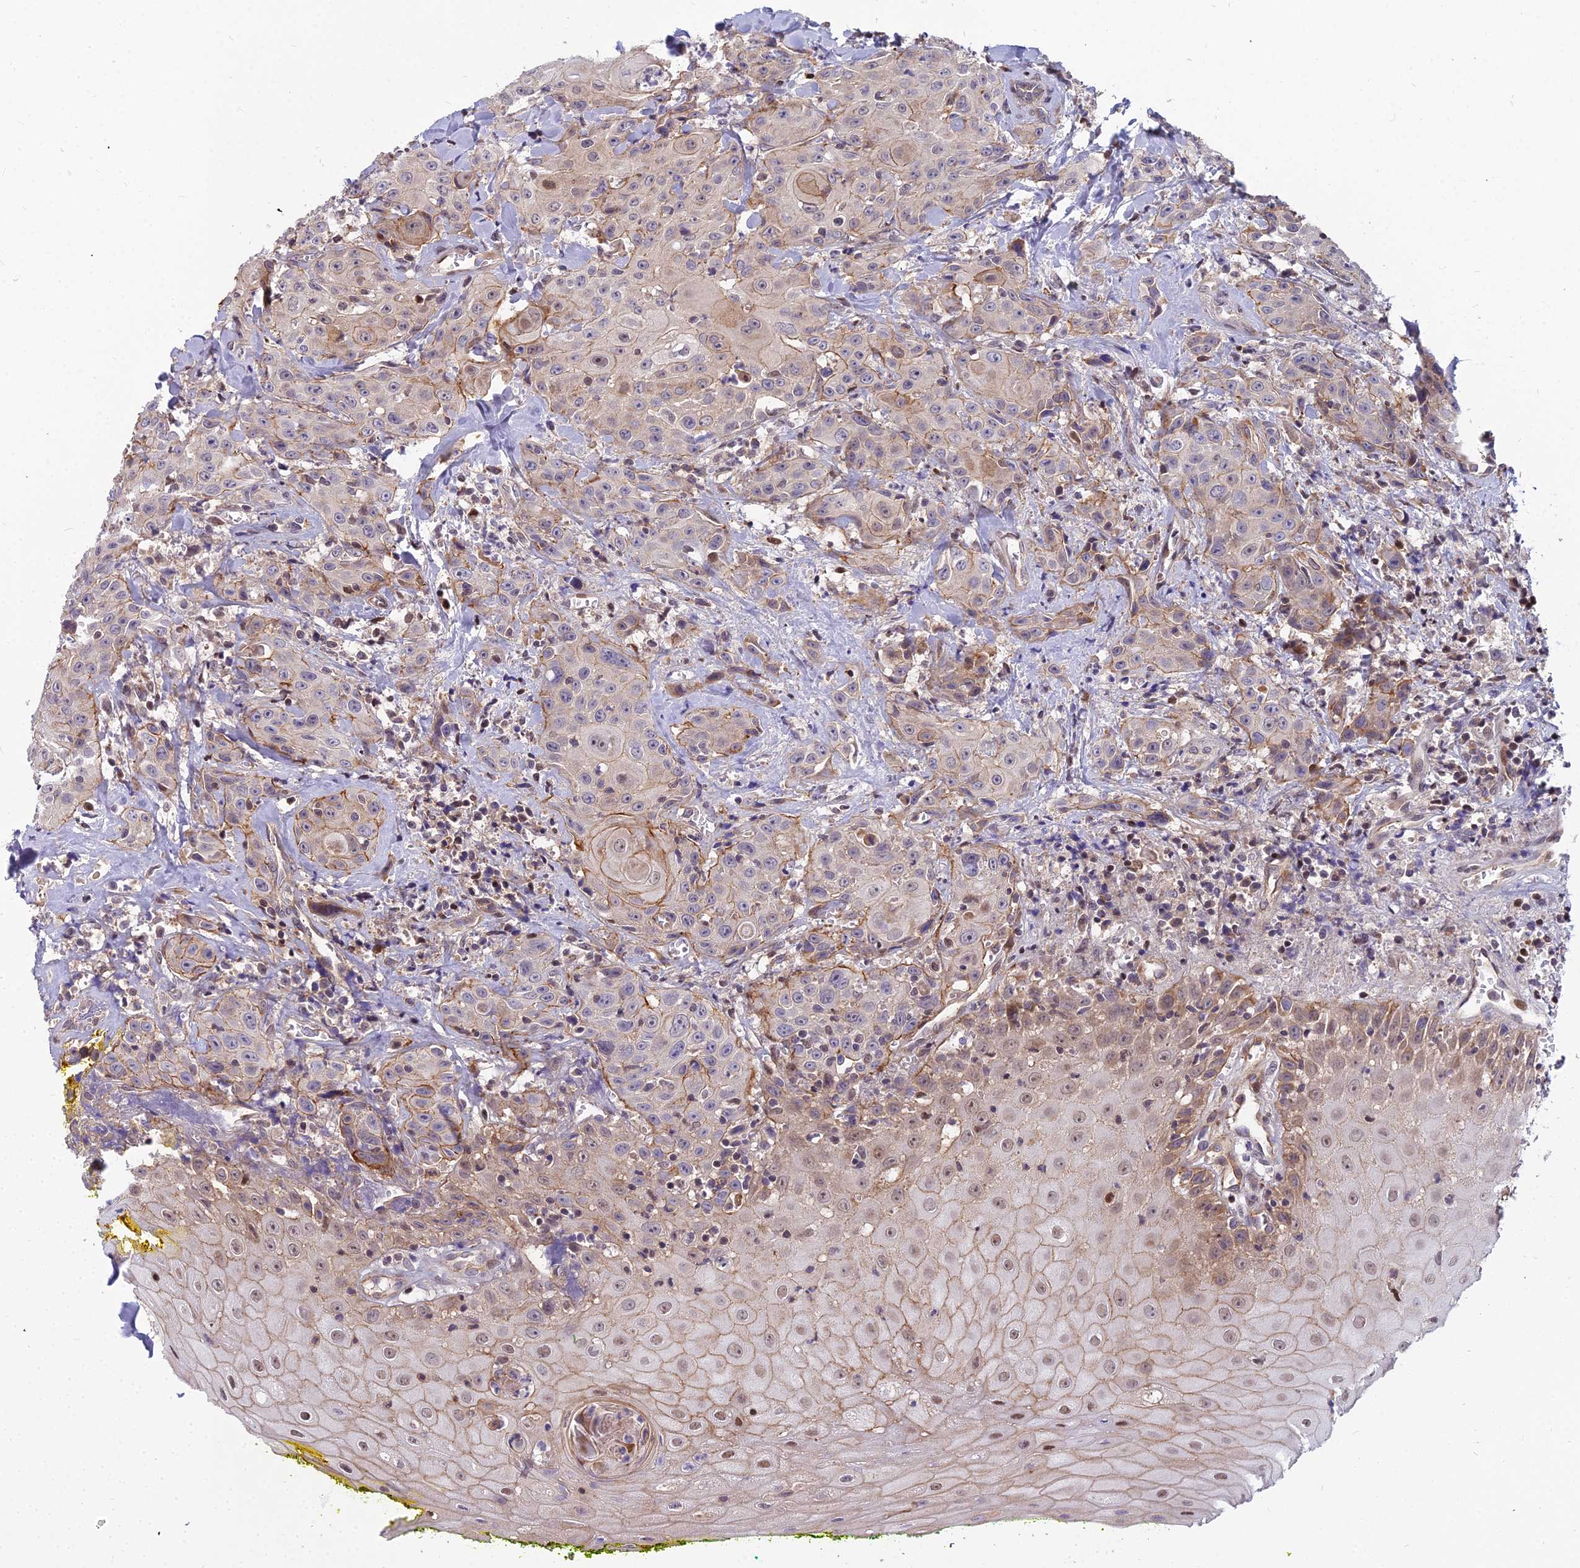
{"staining": {"intensity": "weak", "quantity": "25%-75%", "location": "cytoplasmic/membranous,nuclear"}, "tissue": "head and neck cancer", "cell_type": "Tumor cells", "image_type": "cancer", "snomed": [{"axis": "morphology", "description": "Squamous cell carcinoma, NOS"}, {"axis": "topography", "description": "Oral tissue"}, {"axis": "topography", "description": "Head-Neck"}], "caption": "The micrograph displays staining of head and neck cancer, revealing weak cytoplasmic/membranous and nuclear protein positivity (brown color) within tumor cells.", "gene": "GLYATL3", "patient": {"sex": "female", "age": 82}}